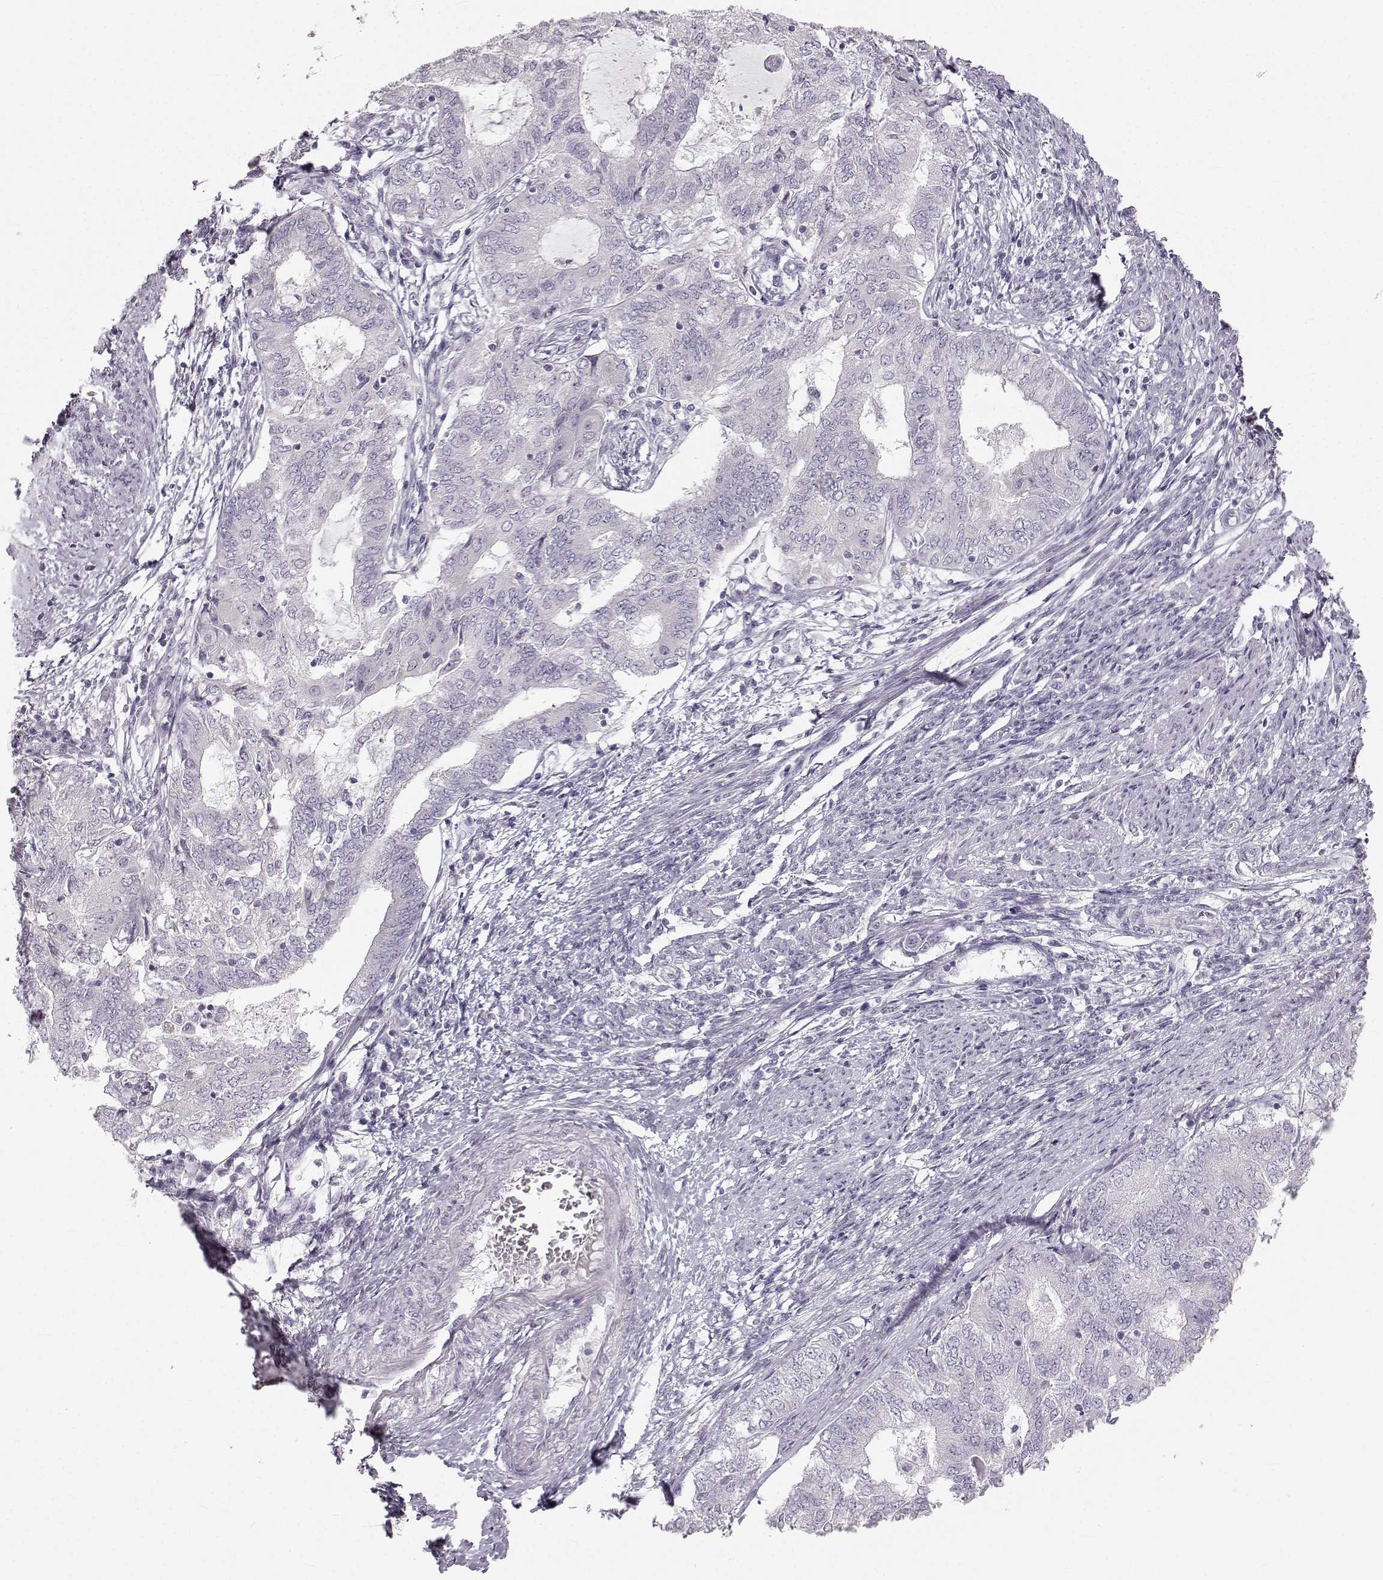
{"staining": {"intensity": "negative", "quantity": "none", "location": "none"}, "tissue": "endometrial cancer", "cell_type": "Tumor cells", "image_type": "cancer", "snomed": [{"axis": "morphology", "description": "Adenocarcinoma, NOS"}, {"axis": "topography", "description": "Endometrium"}], "caption": "DAB immunohistochemical staining of human endometrial adenocarcinoma displays no significant staining in tumor cells.", "gene": "OIP5", "patient": {"sex": "female", "age": 62}}